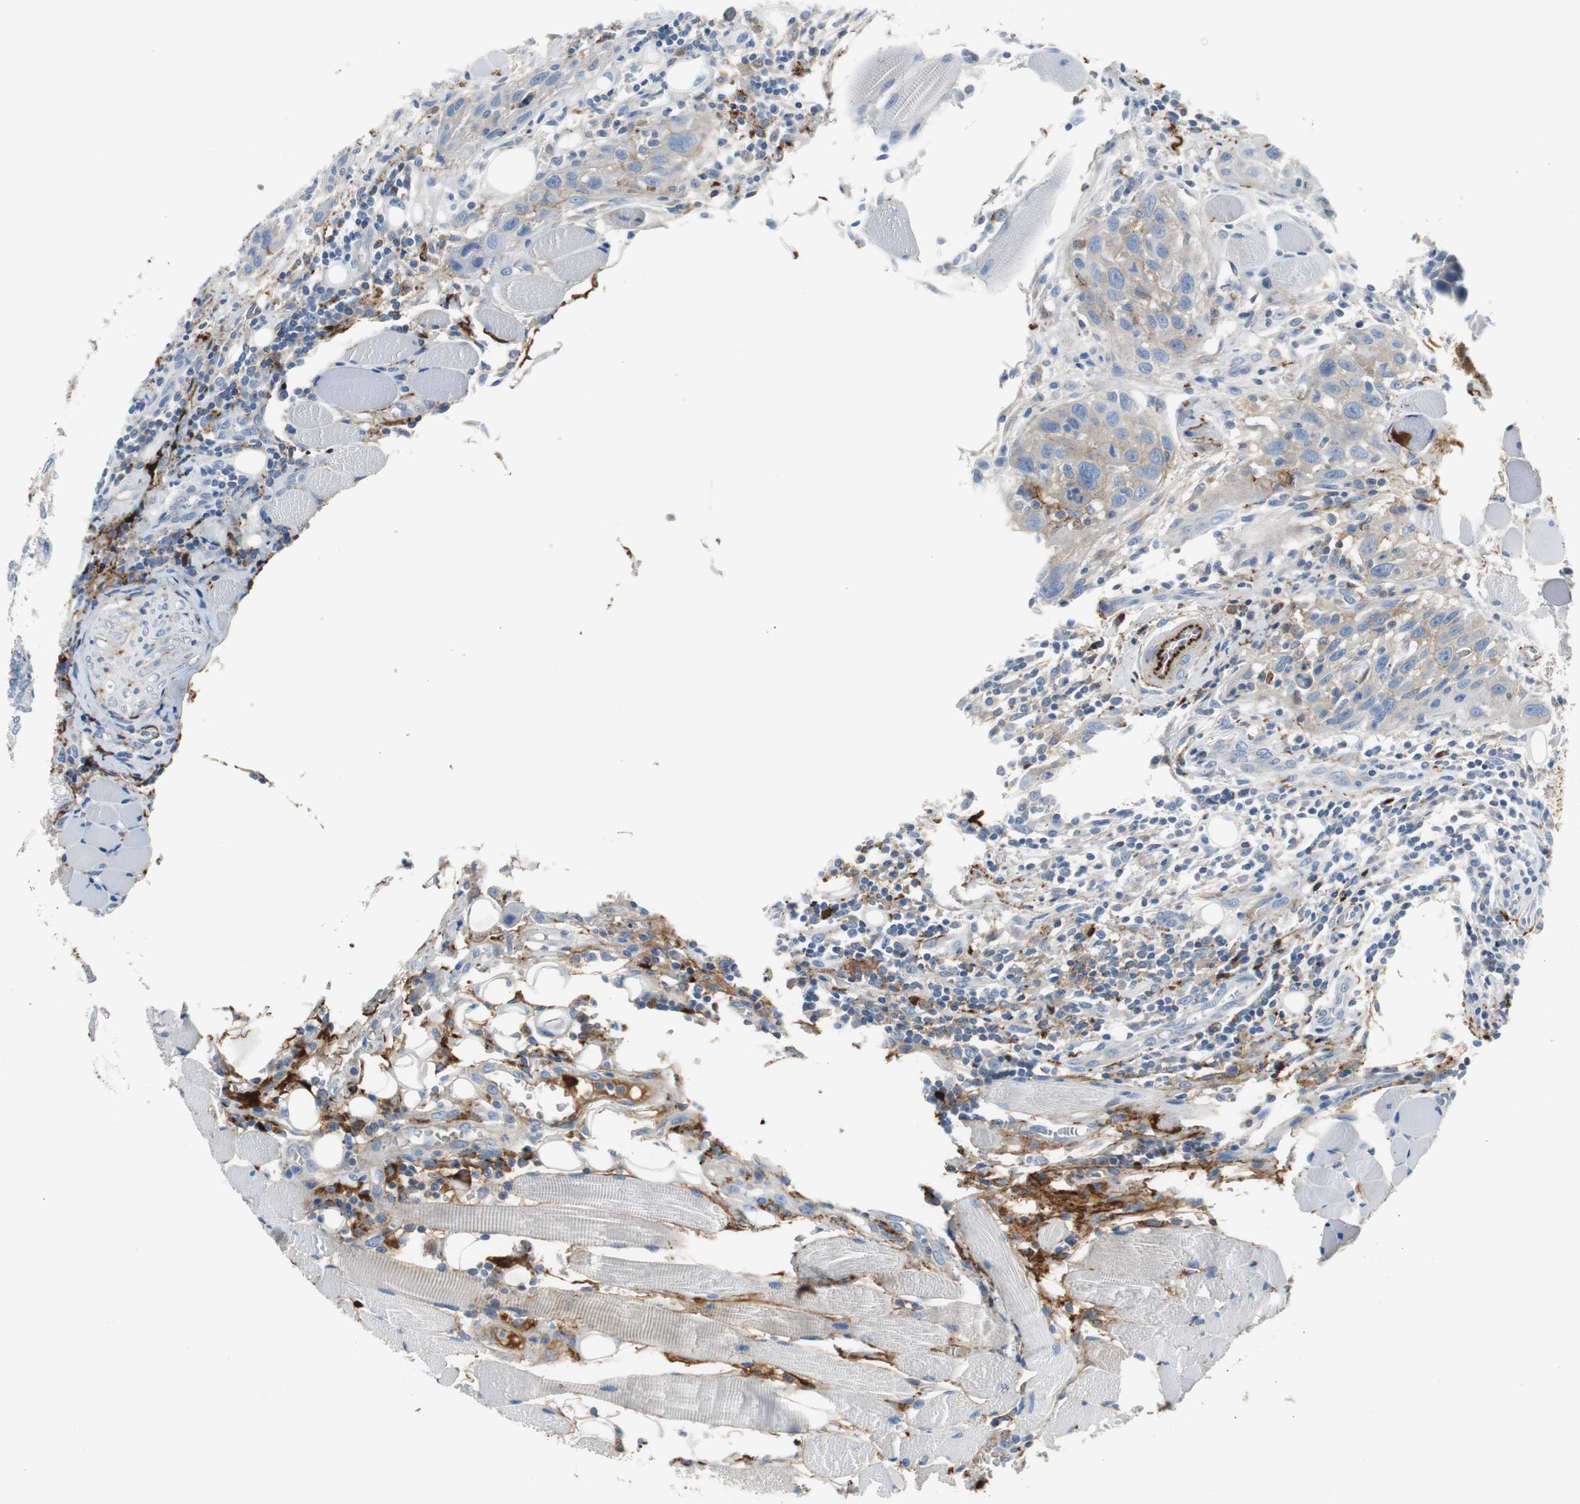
{"staining": {"intensity": "weak", "quantity": "25%-75%", "location": "cytoplasmic/membranous"}, "tissue": "head and neck cancer", "cell_type": "Tumor cells", "image_type": "cancer", "snomed": [{"axis": "morphology", "description": "Squamous cell carcinoma, NOS"}, {"axis": "topography", "description": "Oral tissue"}, {"axis": "topography", "description": "Head-Neck"}], "caption": "Immunohistochemical staining of head and neck cancer reveals weak cytoplasmic/membranous protein positivity in approximately 25%-75% of tumor cells.", "gene": "APCS", "patient": {"sex": "female", "age": 50}}